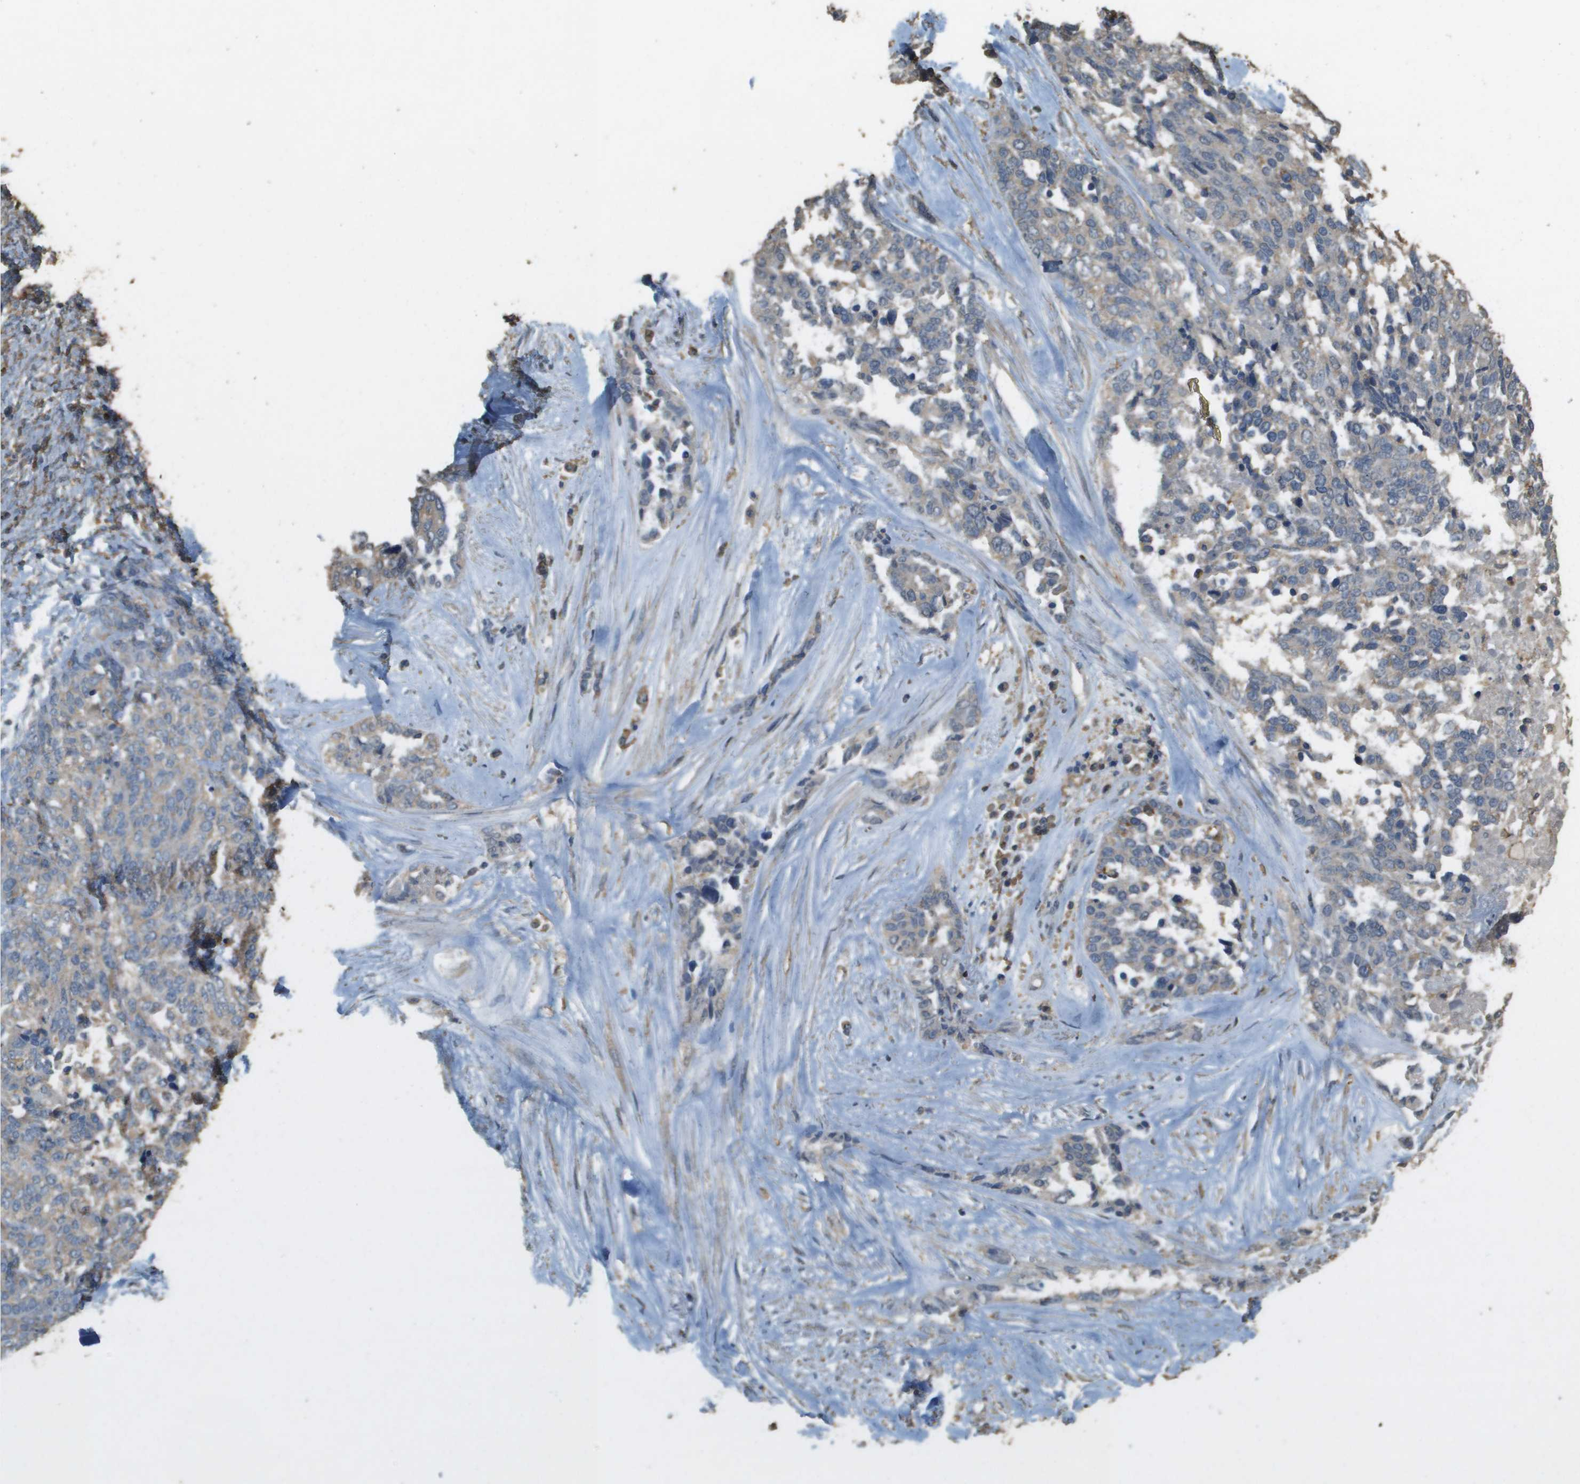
{"staining": {"intensity": "weak", "quantity": "<25%", "location": "cytoplasmic/membranous"}, "tissue": "ovarian cancer", "cell_type": "Tumor cells", "image_type": "cancer", "snomed": [{"axis": "morphology", "description": "Cystadenocarcinoma, serous, NOS"}, {"axis": "topography", "description": "Ovary"}], "caption": "This is an immunohistochemistry (IHC) micrograph of human ovarian cancer. There is no expression in tumor cells.", "gene": "MS4A7", "patient": {"sex": "female", "age": 44}}